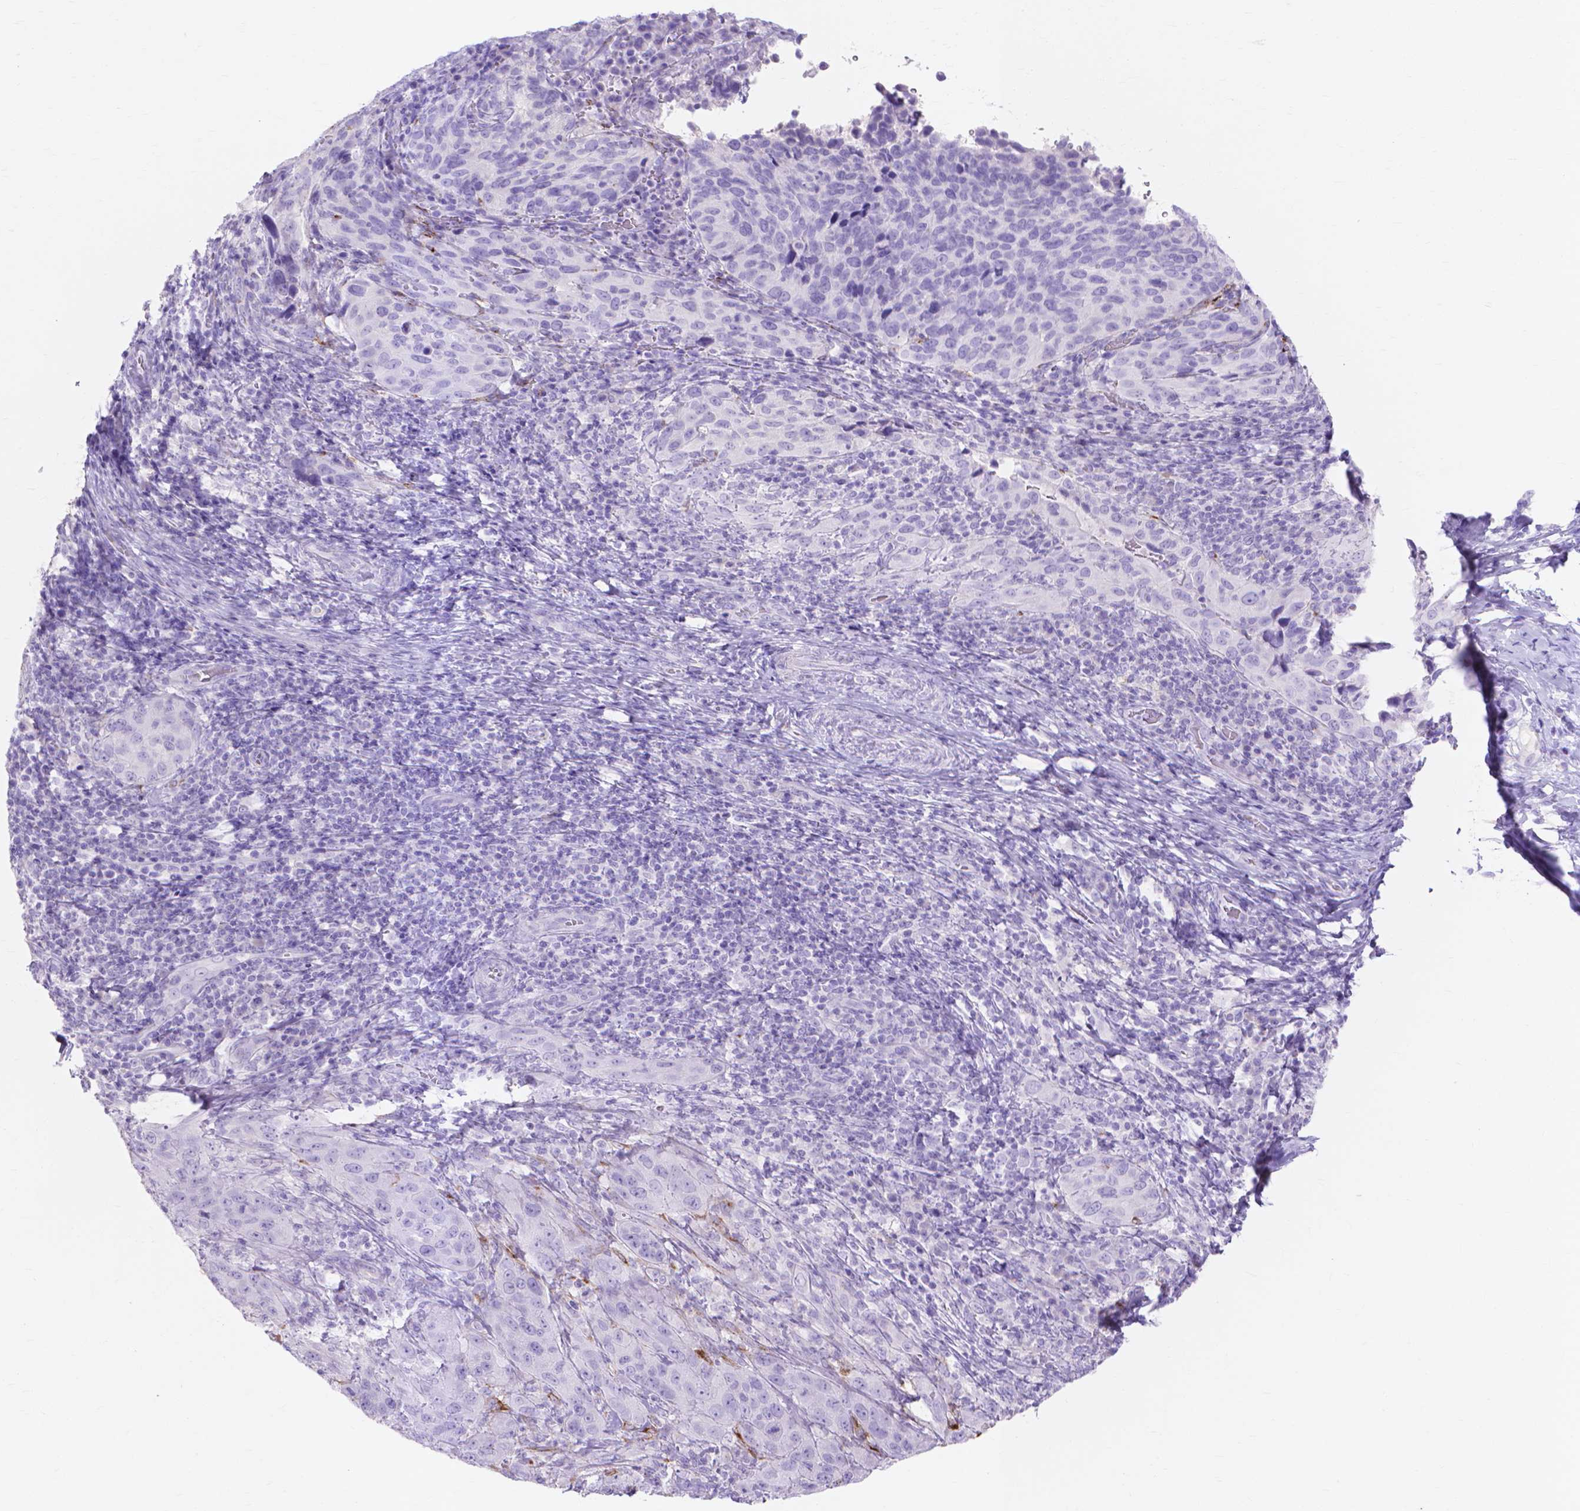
{"staining": {"intensity": "negative", "quantity": "none", "location": "none"}, "tissue": "cervical cancer", "cell_type": "Tumor cells", "image_type": "cancer", "snomed": [{"axis": "morphology", "description": "Normal tissue, NOS"}, {"axis": "morphology", "description": "Squamous cell carcinoma, NOS"}, {"axis": "topography", "description": "Cervix"}], "caption": "High magnification brightfield microscopy of cervical squamous cell carcinoma stained with DAB (3,3'-diaminobenzidine) (brown) and counterstained with hematoxylin (blue): tumor cells show no significant staining.", "gene": "MMP11", "patient": {"sex": "female", "age": 51}}